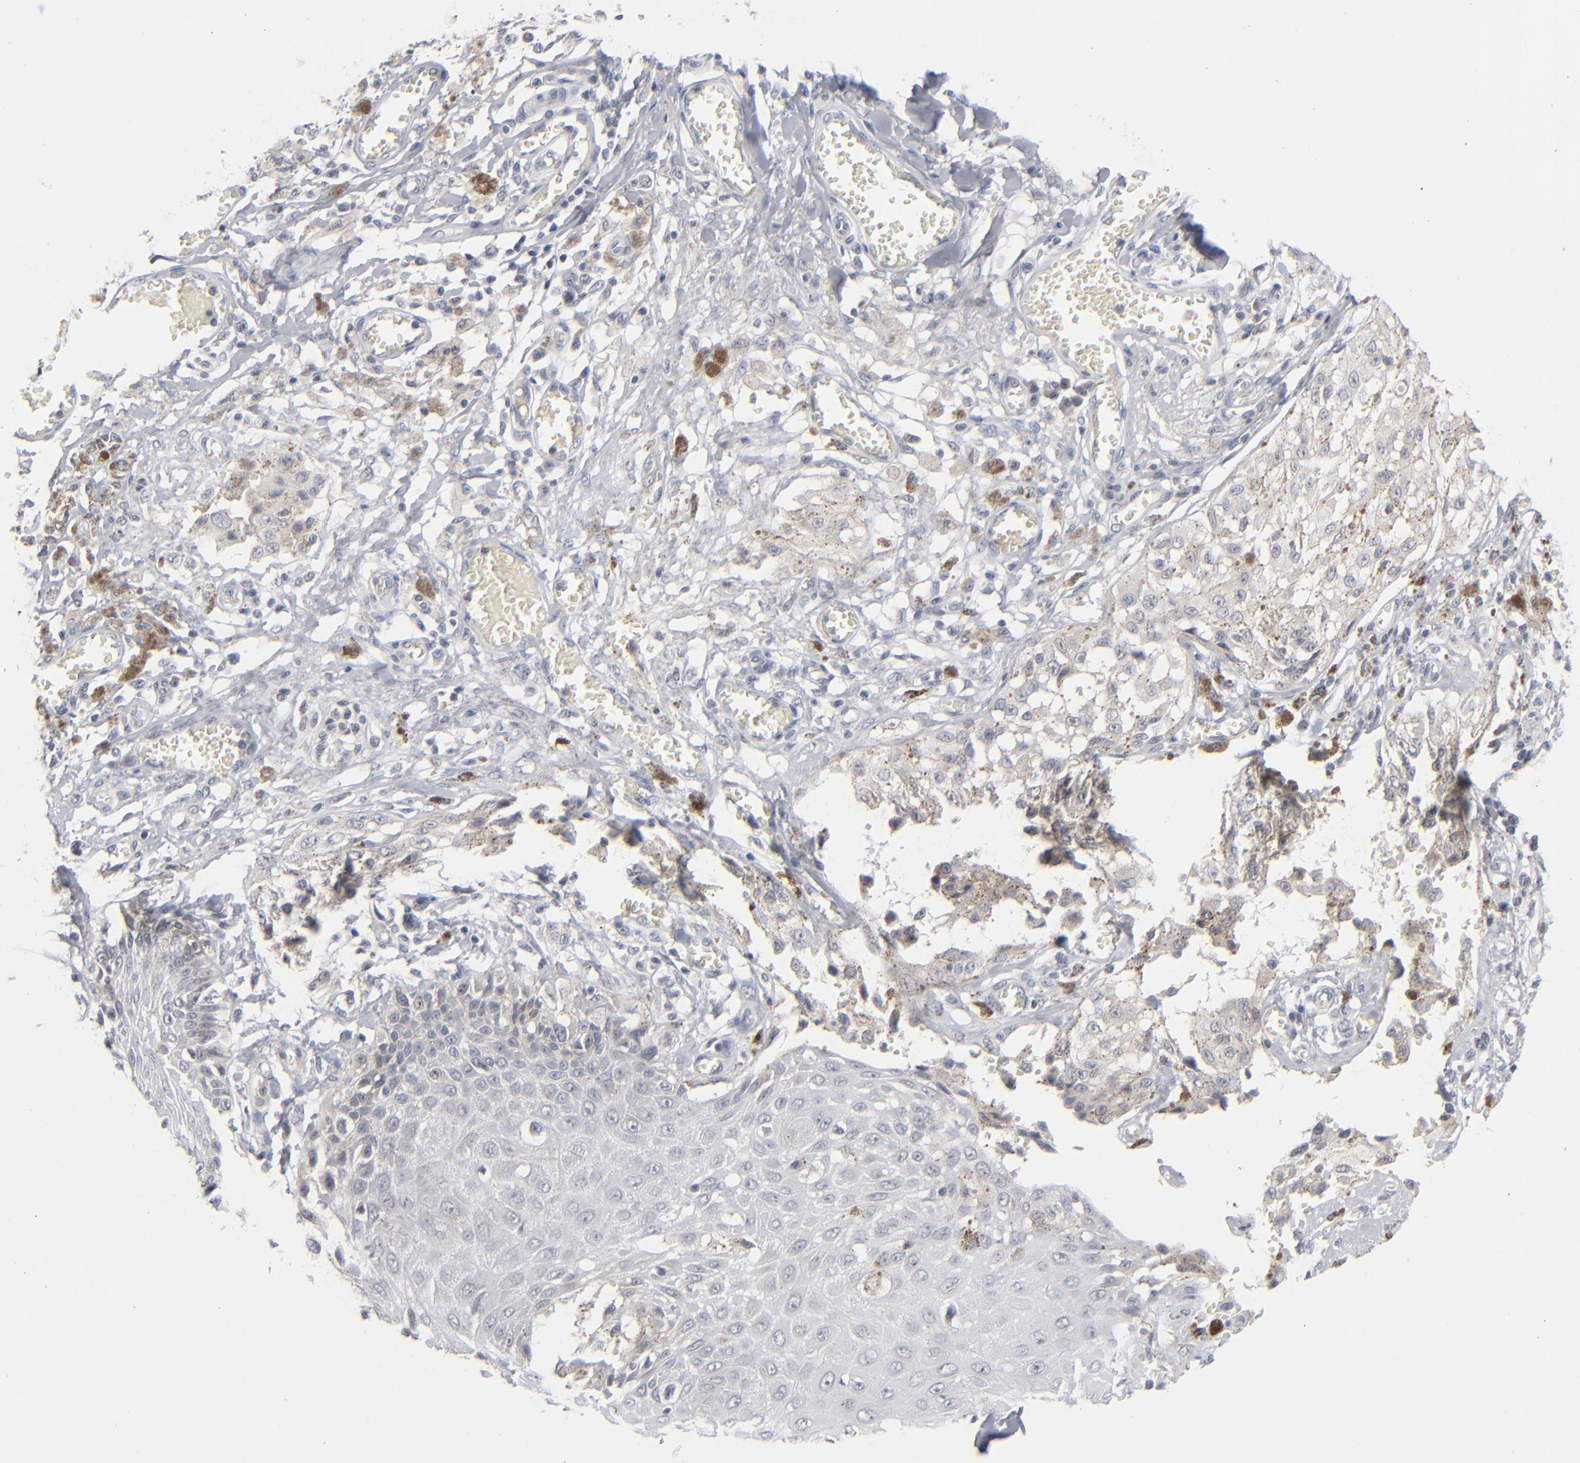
{"staining": {"intensity": "negative", "quantity": "none", "location": "none"}, "tissue": "melanoma", "cell_type": "Tumor cells", "image_type": "cancer", "snomed": [{"axis": "morphology", "description": "Malignant melanoma, NOS"}, {"axis": "topography", "description": "Skin"}], "caption": "DAB immunohistochemical staining of human melanoma demonstrates no significant staining in tumor cells.", "gene": "POF1B", "patient": {"sex": "female", "age": 82}}